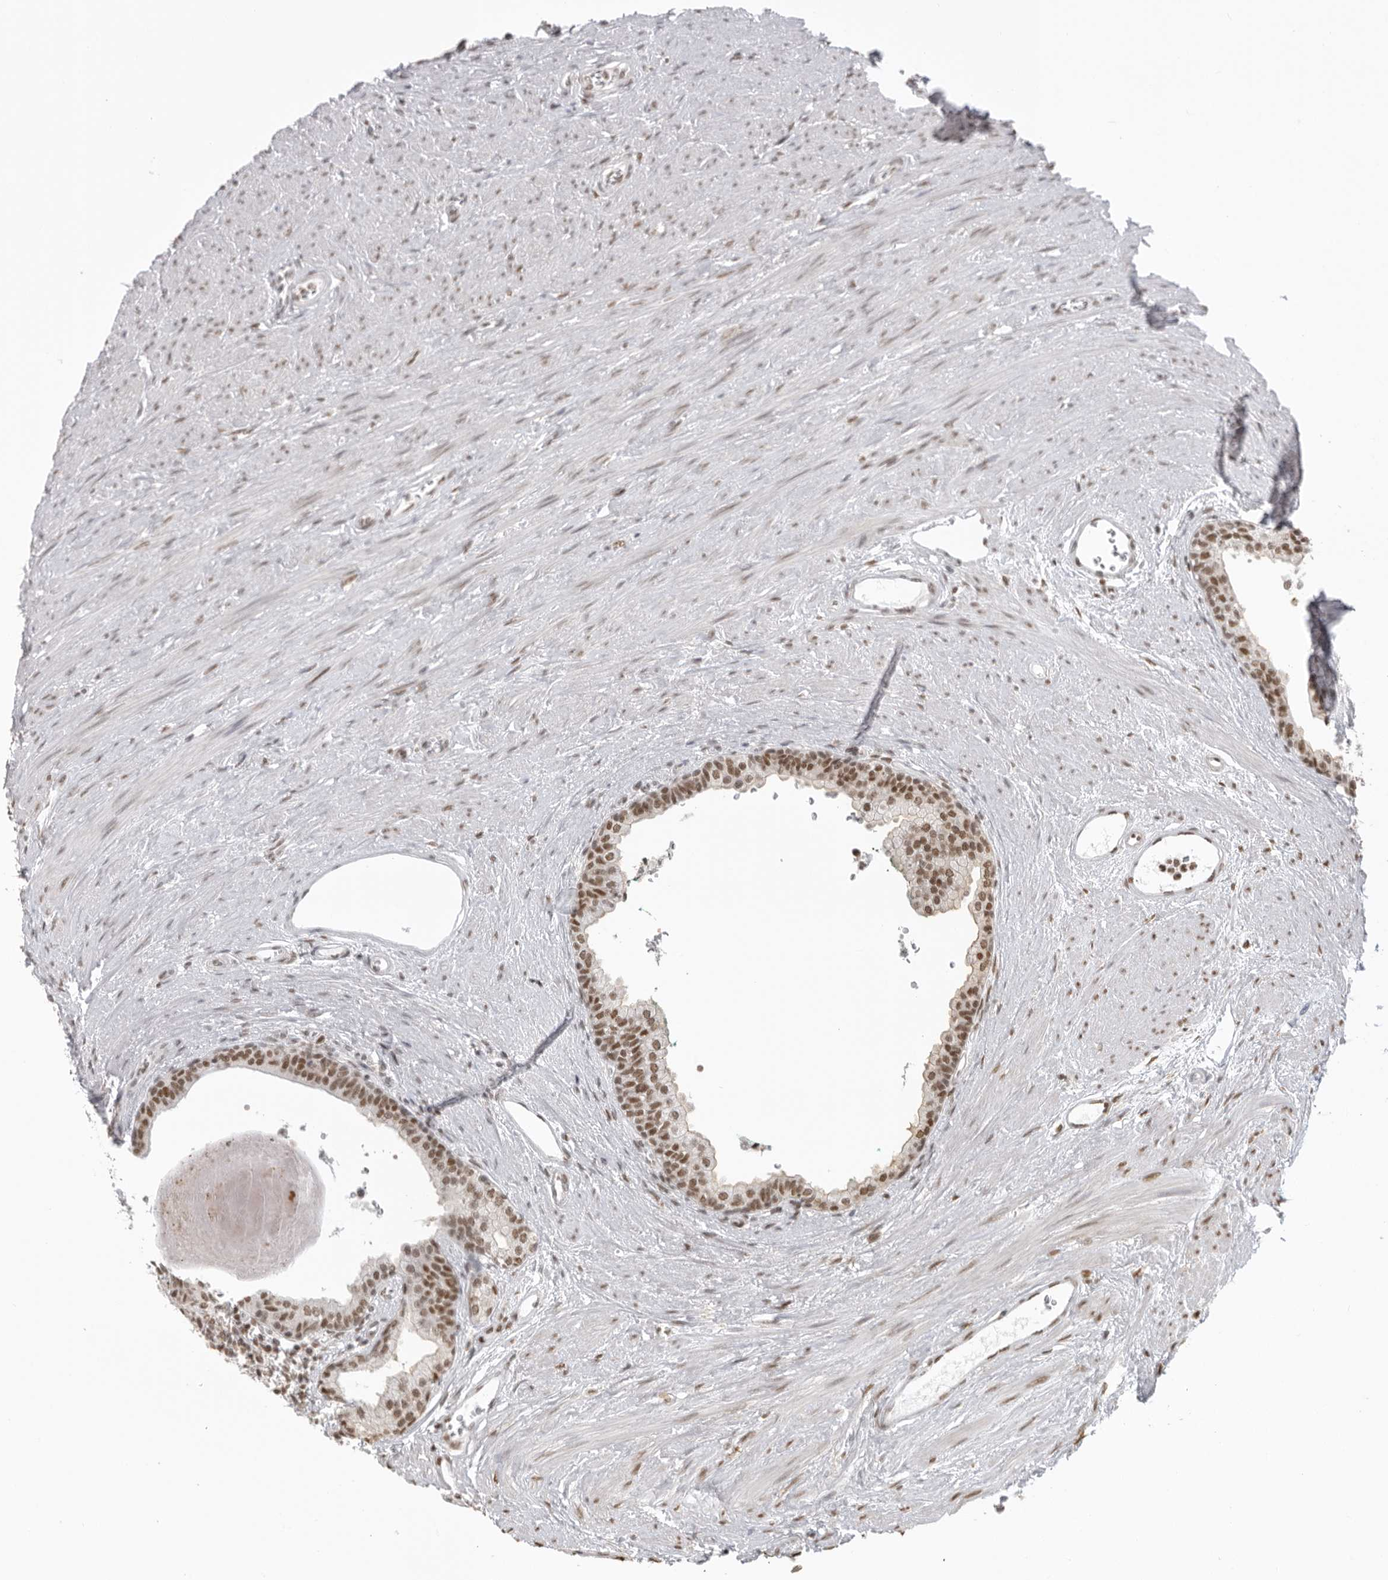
{"staining": {"intensity": "moderate", "quantity": ">75%", "location": "nuclear"}, "tissue": "prostate cancer", "cell_type": "Tumor cells", "image_type": "cancer", "snomed": [{"axis": "morphology", "description": "Adenocarcinoma, Low grade"}, {"axis": "topography", "description": "Prostate"}], "caption": "Moderate nuclear staining for a protein is present in approximately >75% of tumor cells of prostate adenocarcinoma (low-grade) using immunohistochemistry (IHC).", "gene": "RPA2", "patient": {"sex": "male", "age": 60}}